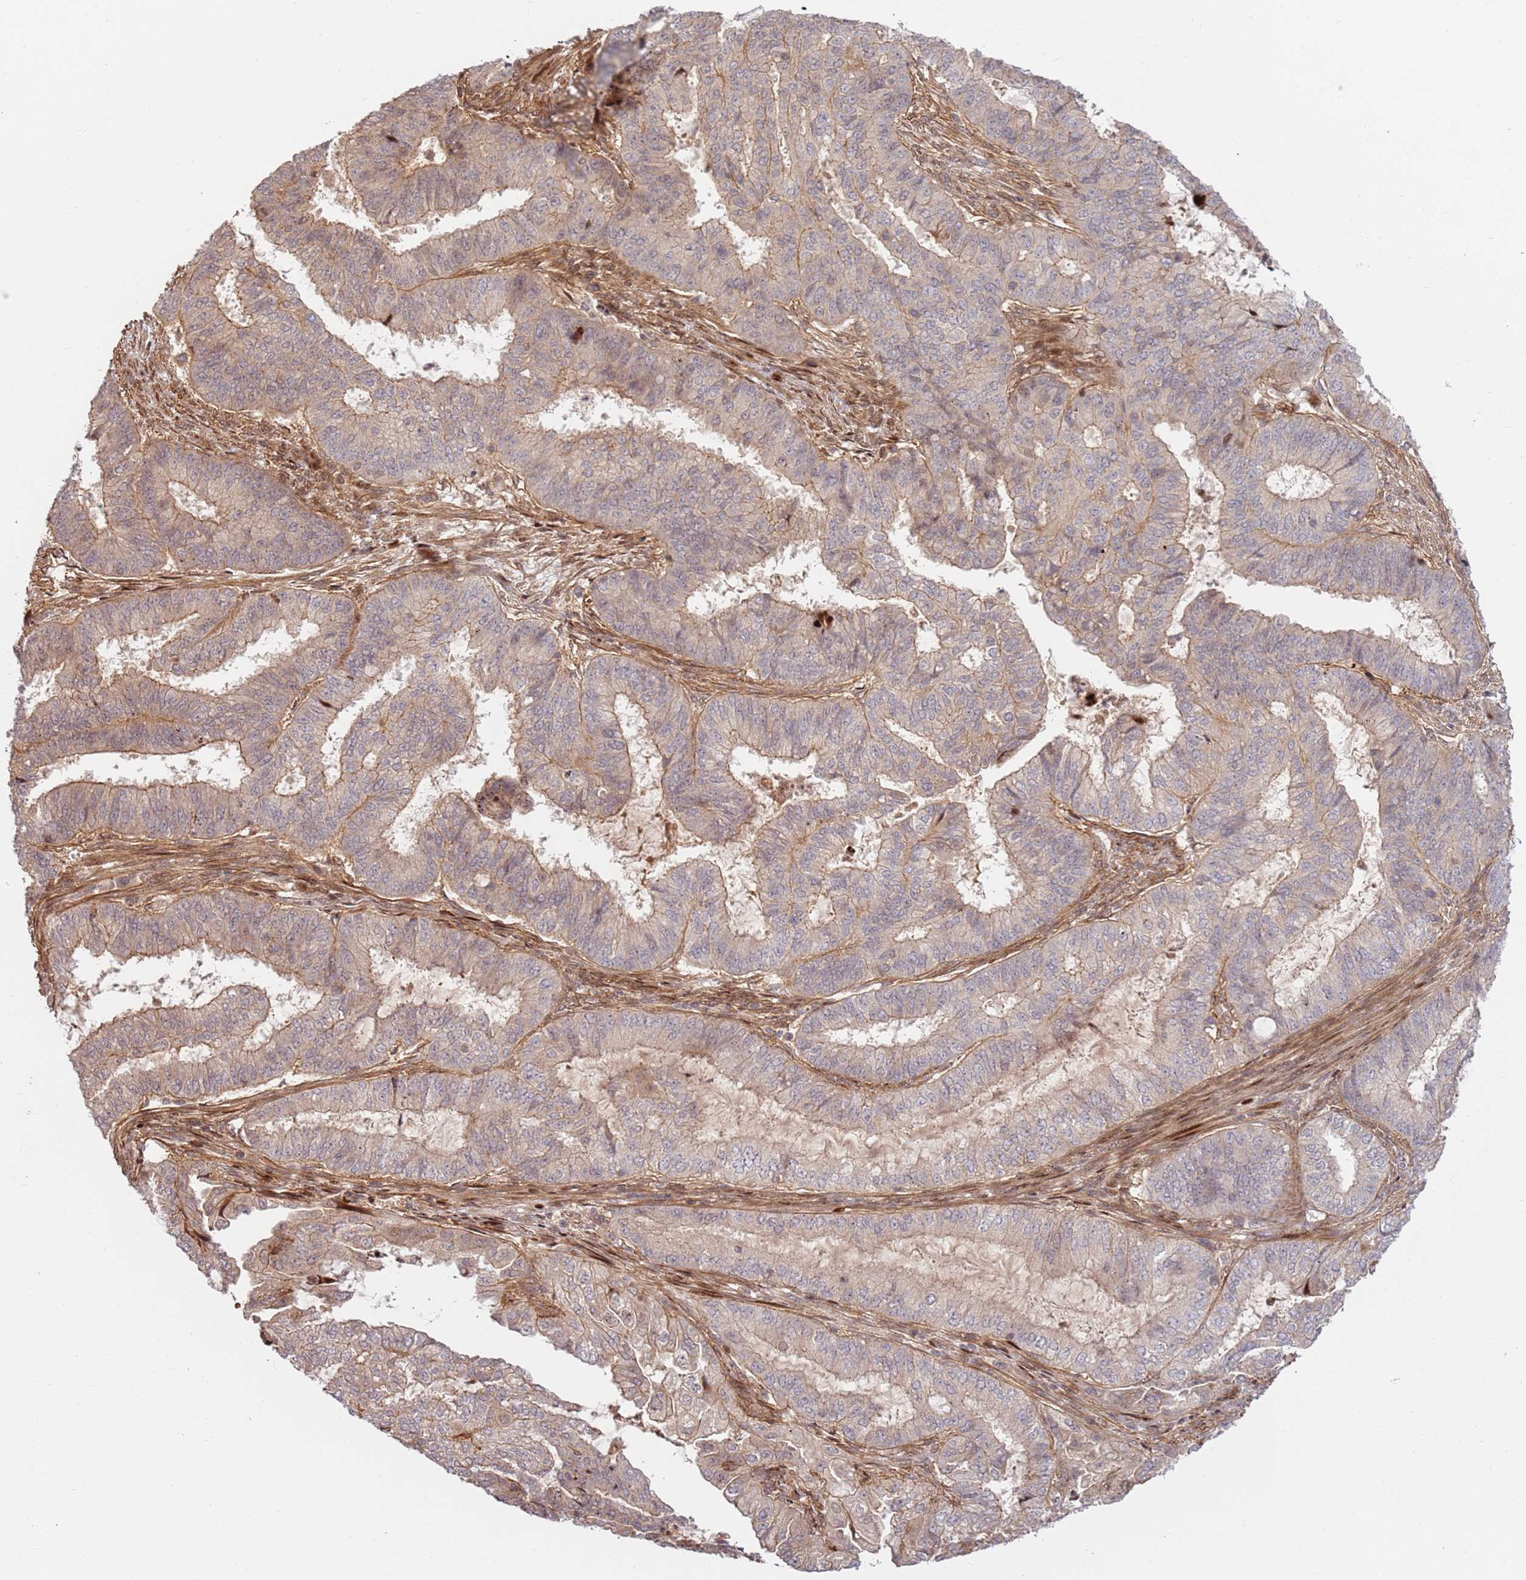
{"staining": {"intensity": "moderate", "quantity": "<25%", "location": "cytoplasmic/membranous"}, "tissue": "endometrial cancer", "cell_type": "Tumor cells", "image_type": "cancer", "snomed": [{"axis": "morphology", "description": "Adenocarcinoma, NOS"}, {"axis": "topography", "description": "Endometrium"}], "caption": "IHC (DAB) staining of human endometrial adenocarcinoma shows moderate cytoplasmic/membranous protein positivity in approximately <25% of tumor cells. (IHC, brightfield microscopy, high magnification).", "gene": "TMEM233", "patient": {"sex": "female", "age": 51}}